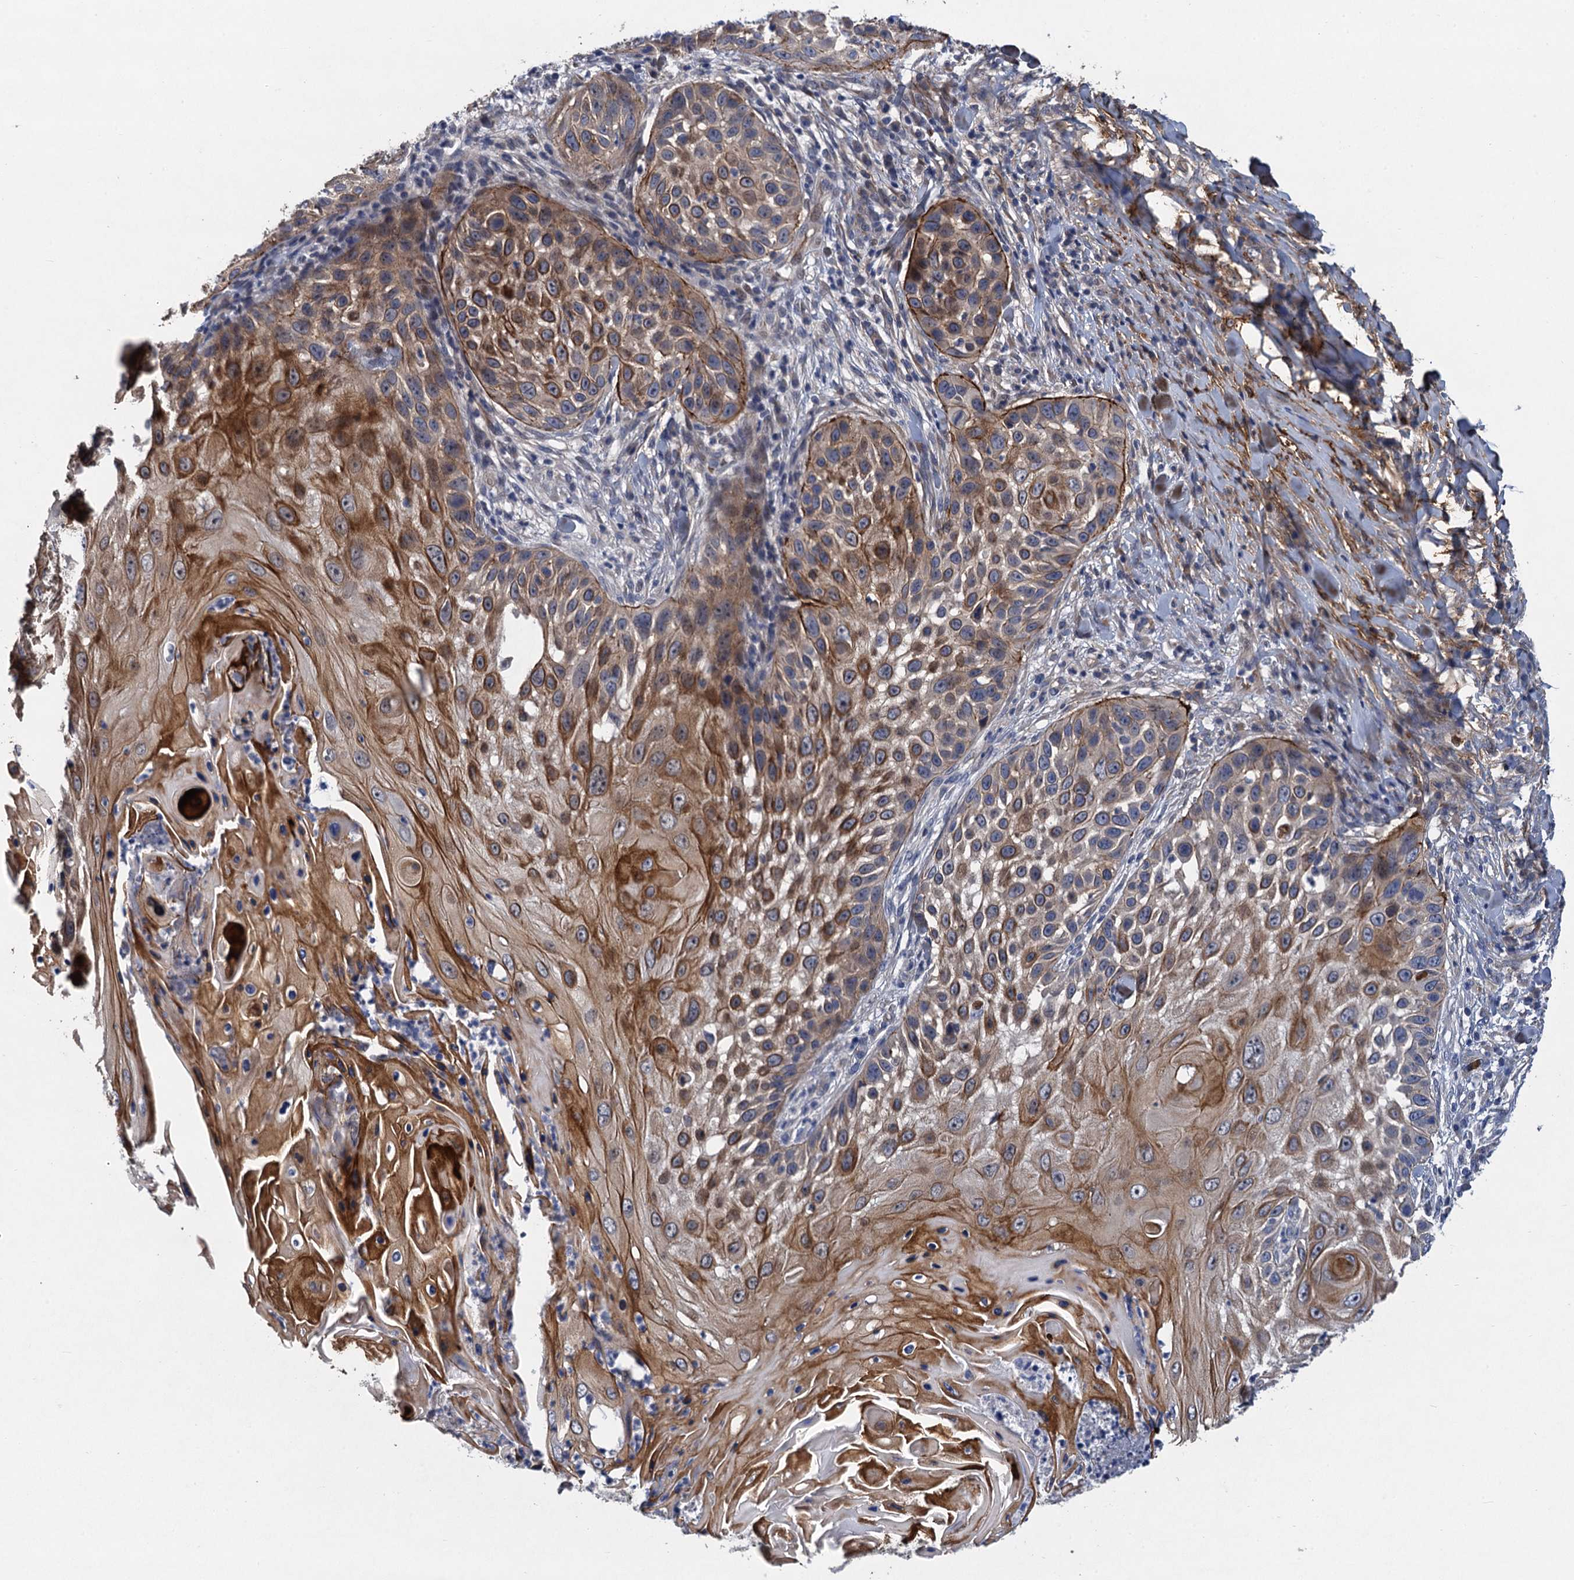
{"staining": {"intensity": "moderate", "quantity": ">75%", "location": "cytoplasmic/membranous"}, "tissue": "skin cancer", "cell_type": "Tumor cells", "image_type": "cancer", "snomed": [{"axis": "morphology", "description": "Squamous cell carcinoma, NOS"}, {"axis": "topography", "description": "Skin"}], "caption": "IHC histopathology image of human skin cancer stained for a protein (brown), which shows medium levels of moderate cytoplasmic/membranous positivity in approximately >75% of tumor cells.", "gene": "TRAF7", "patient": {"sex": "female", "age": 44}}